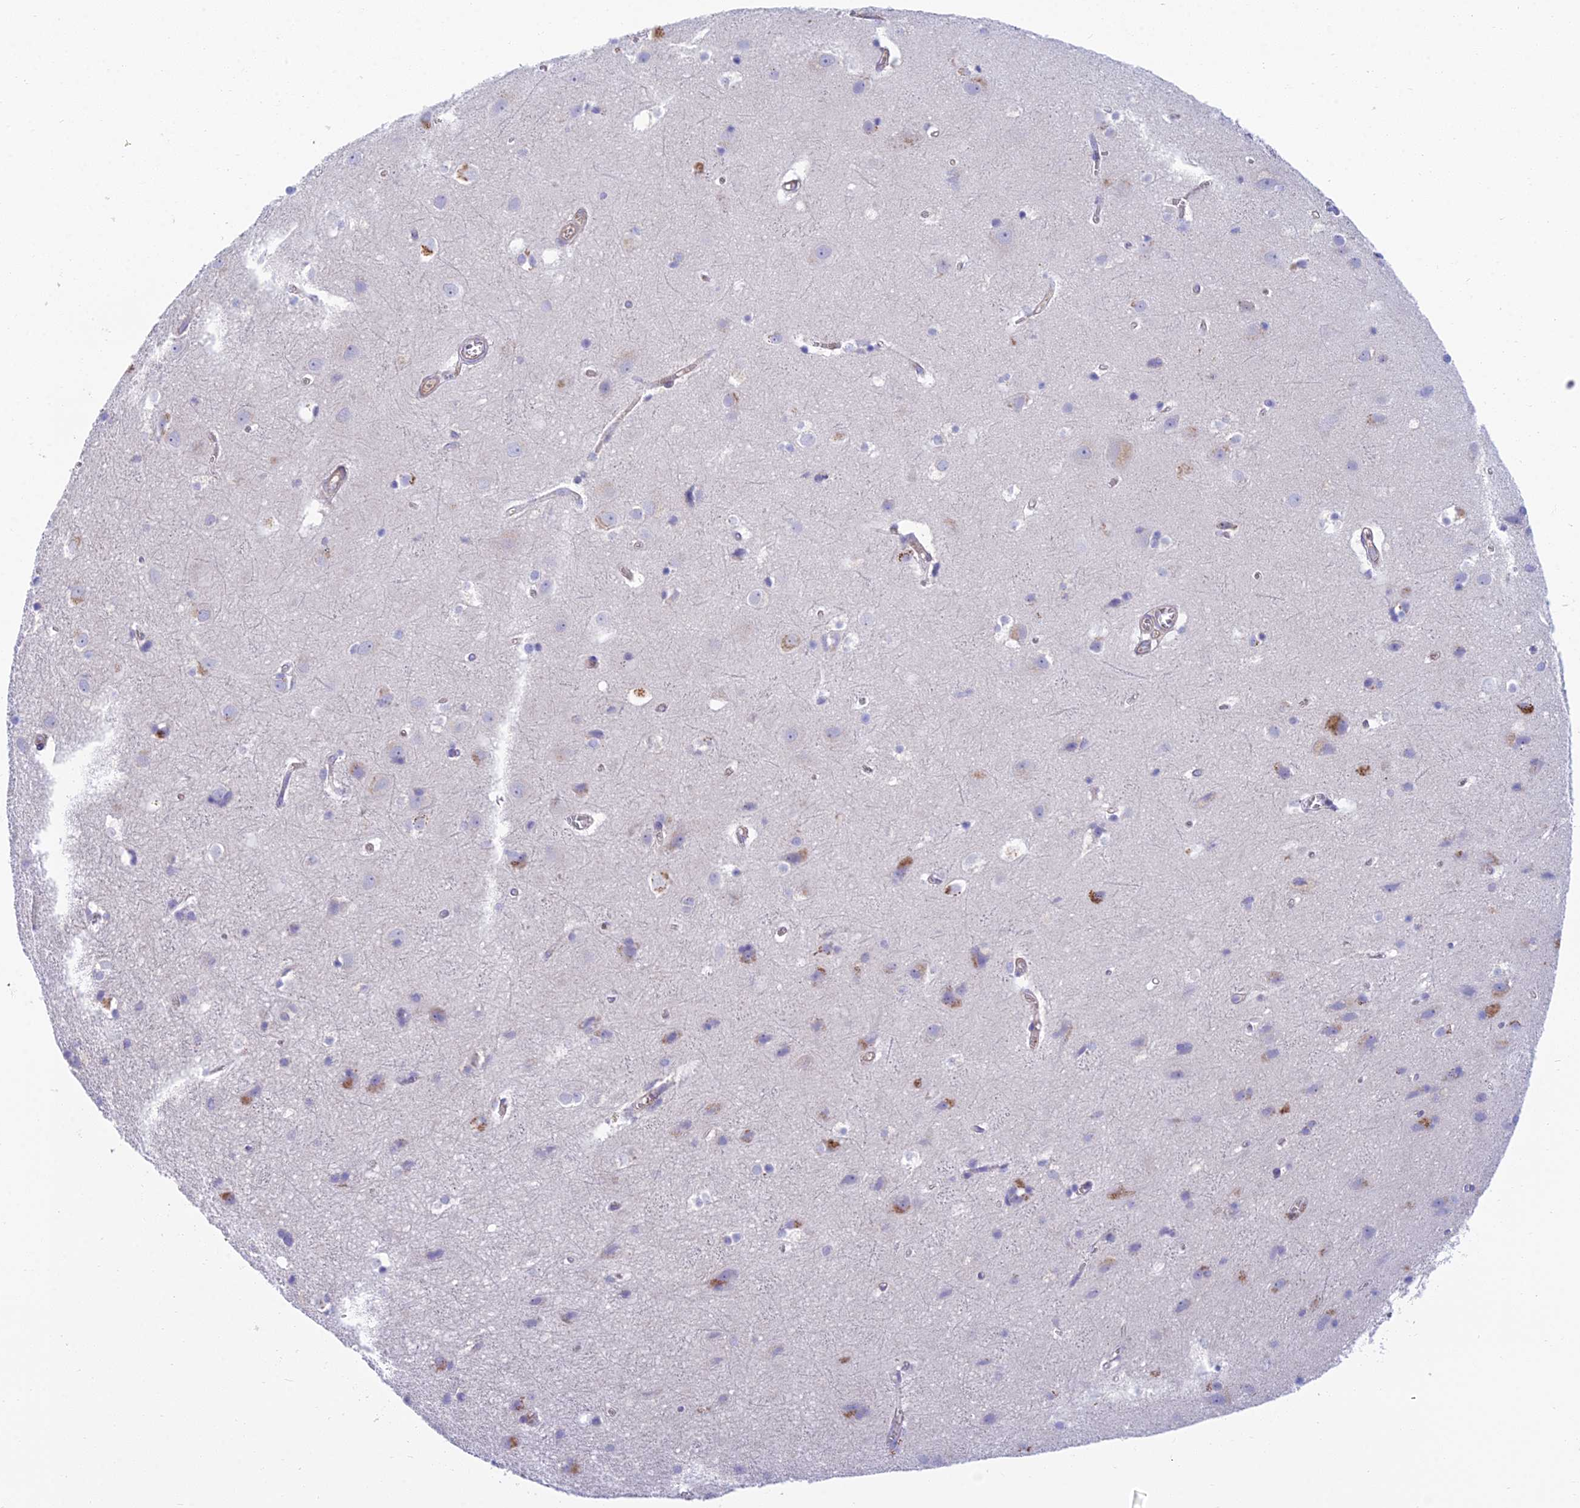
{"staining": {"intensity": "negative", "quantity": "none", "location": "none"}, "tissue": "cerebral cortex", "cell_type": "Endothelial cells", "image_type": "normal", "snomed": [{"axis": "morphology", "description": "Normal tissue, NOS"}, {"axis": "topography", "description": "Cerebral cortex"}], "caption": "This photomicrograph is of benign cerebral cortex stained with IHC to label a protein in brown with the nuclei are counter-stained blue. There is no positivity in endothelial cells. Brightfield microscopy of immunohistochemistry (IHC) stained with DAB (brown) and hematoxylin (blue), captured at high magnification.", "gene": "ZNF564", "patient": {"sex": "male", "age": 54}}